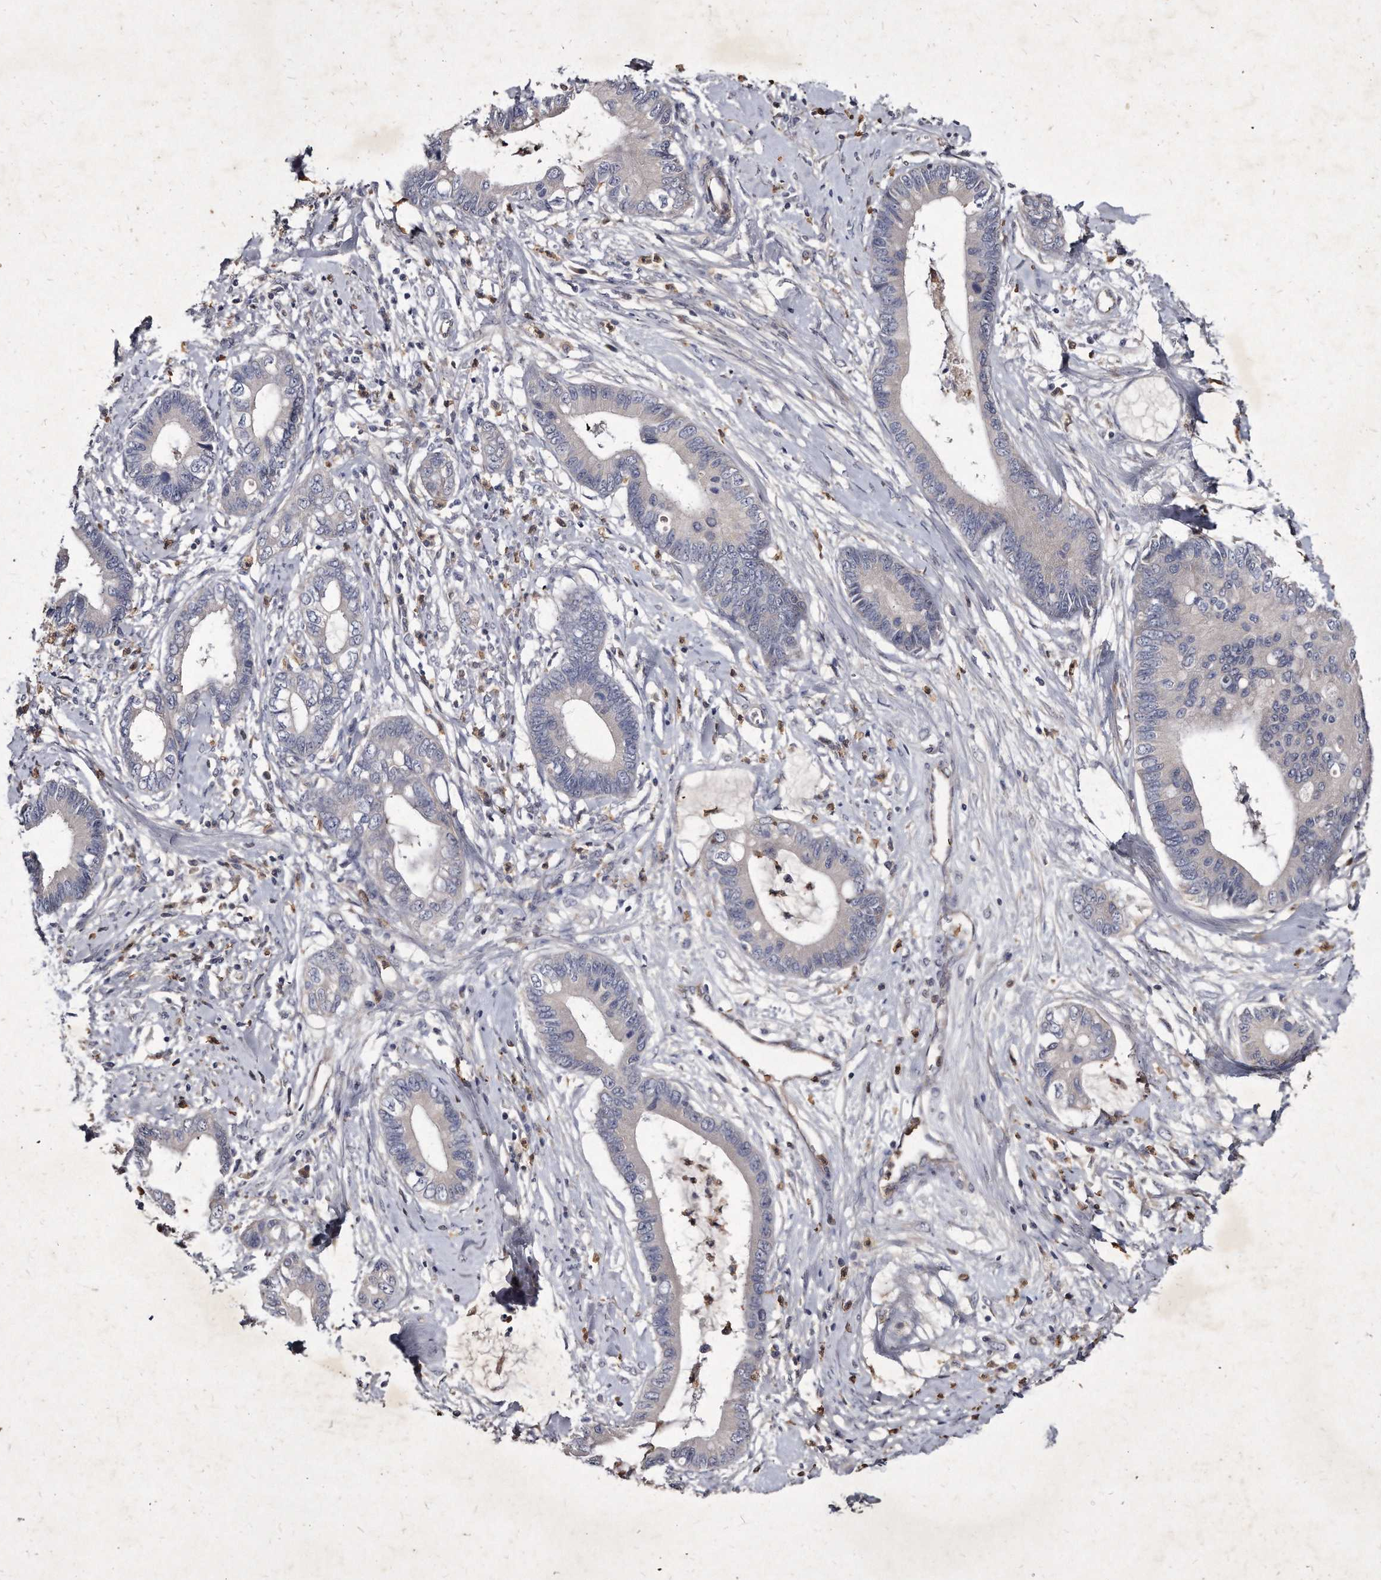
{"staining": {"intensity": "negative", "quantity": "none", "location": "none"}, "tissue": "cervical cancer", "cell_type": "Tumor cells", "image_type": "cancer", "snomed": [{"axis": "morphology", "description": "Adenocarcinoma, NOS"}, {"axis": "topography", "description": "Cervix"}], "caption": "A high-resolution histopathology image shows immunohistochemistry (IHC) staining of adenocarcinoma (cervical), which exhibits no significant staining in tumor cells.", "gene": "KLHDC3", "patient": {"sex": "female", "age": 44}}